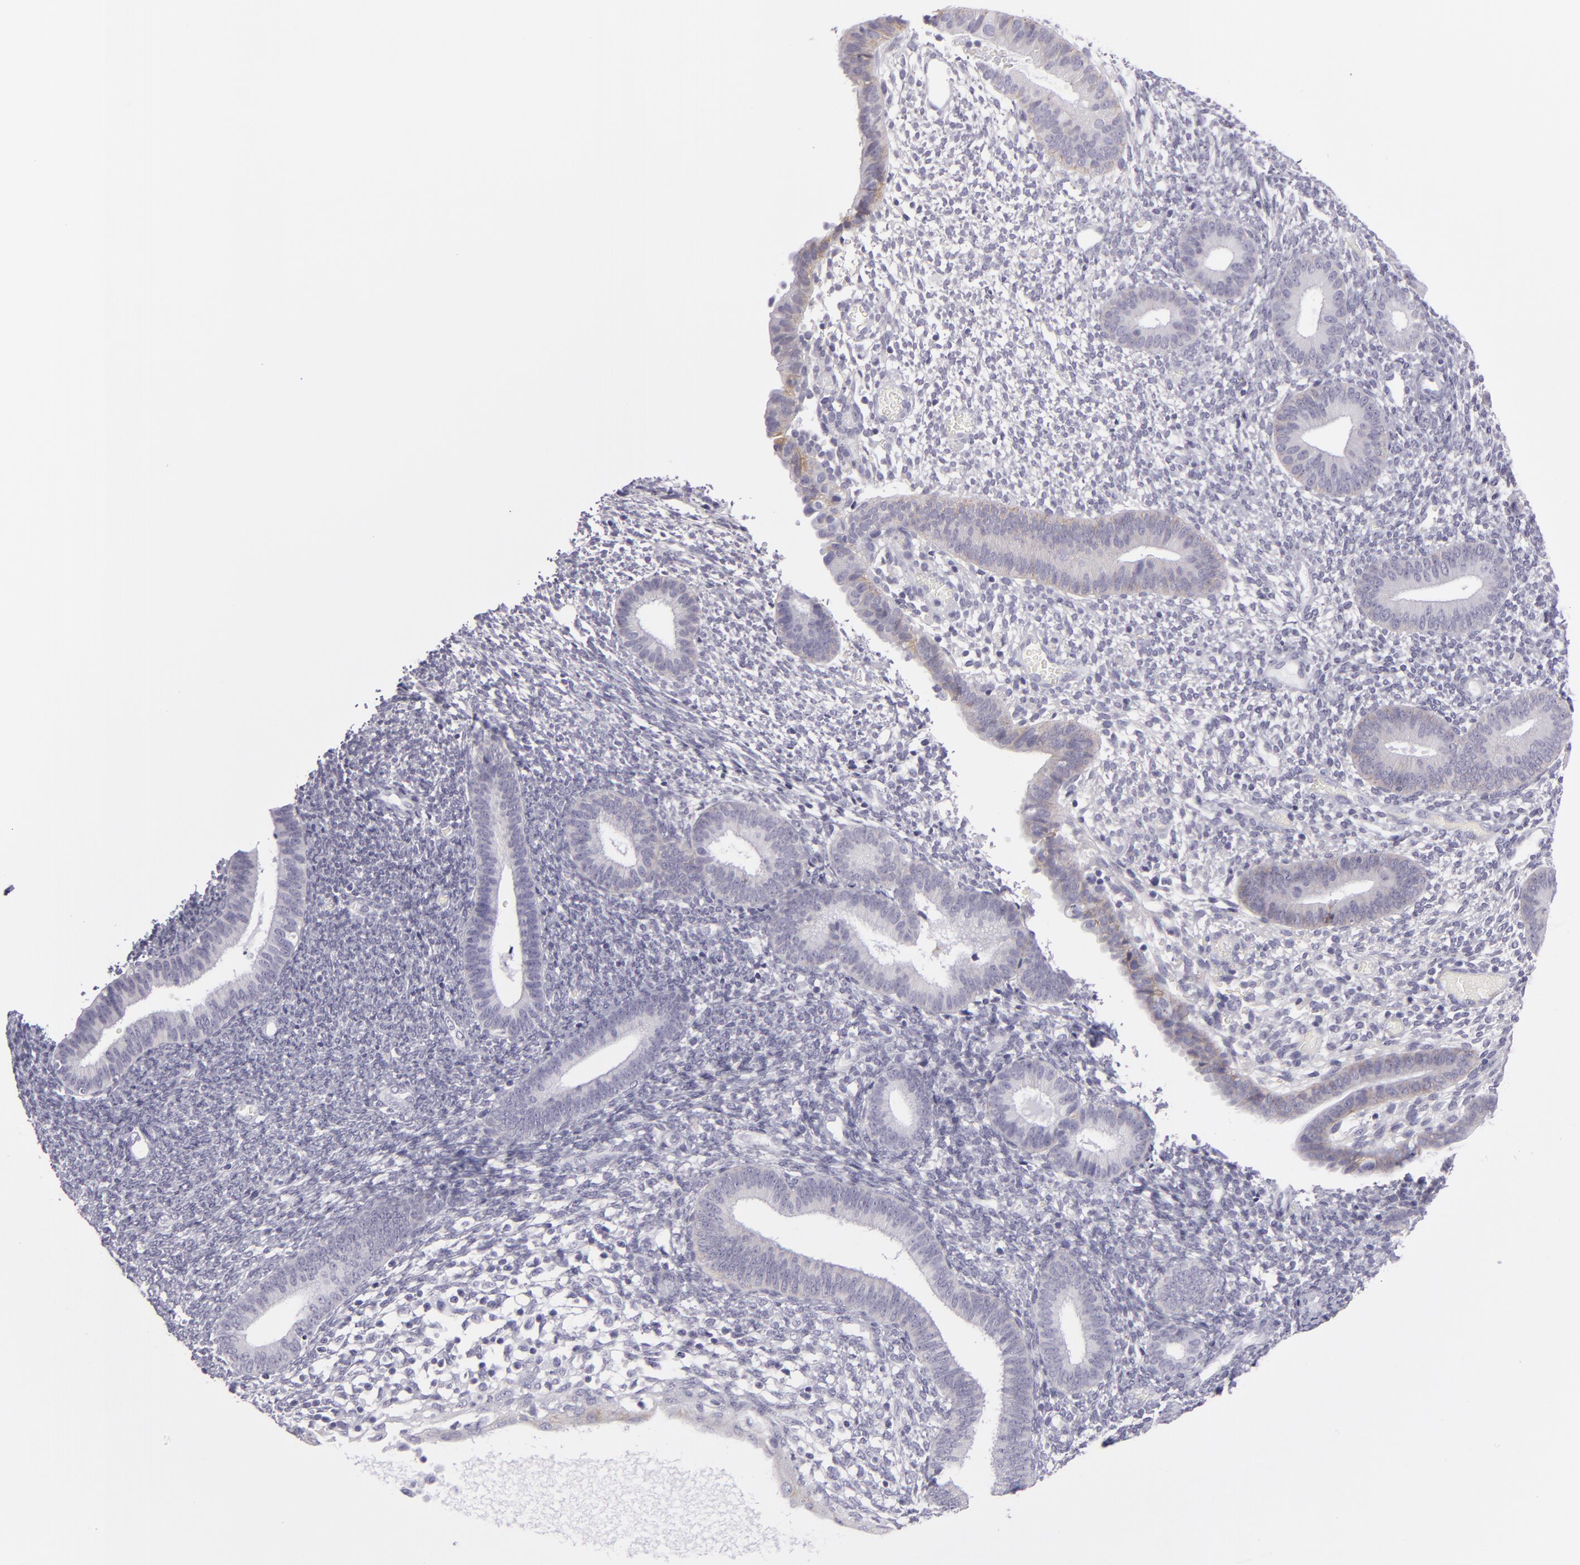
{"staining": {"intensity": "negative", "quantity": "none", "location": "none"}, "tissue": "endometrium", "cell_type": "Cells in endometrial stroma", "image_type": "normal", "snomed": [{"axis": "morphology", "description": "Normal tissue, NOS"}, {"axis": "topography", "description": "Smooth muscle"}, {"axis": "topography", "description": "Endometrium"}], "caption": "DAB immunohistochemical staining of benign endometrium reveals no significant expression in cells in endometrial stroma. (DAB (3,3'-diaminobenzidine) immunohistochemistry with hematoxylin counter stain).", "gene": "DLG4", "patient": {"sex": "female", "age": 57}}